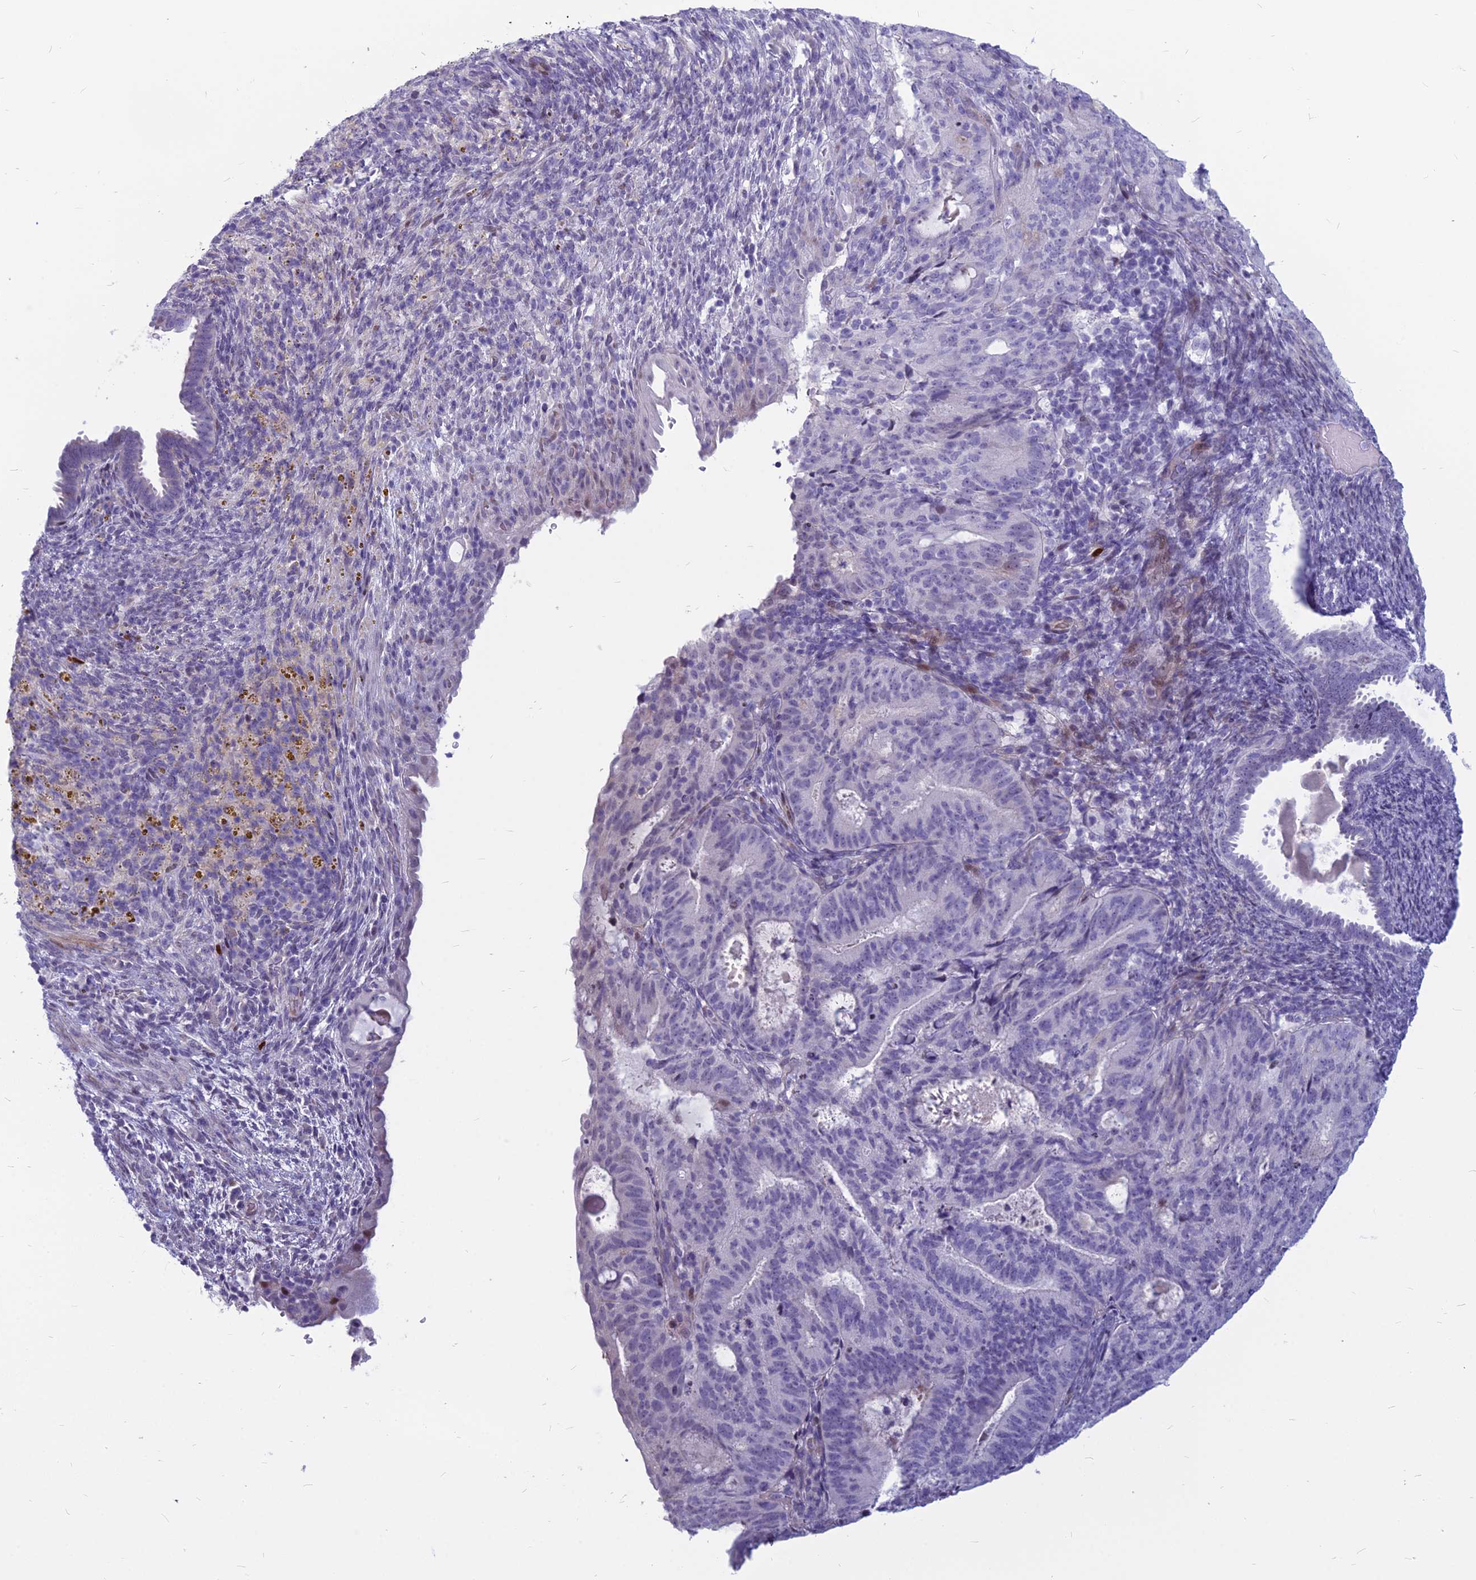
{"staining": {"intensity": "negative", "quantity": "none", "location": "none"}, "tissue": "endometrial cancer", "cell_type": "Tumor cells", "image_type": "cancer", "snomed": [{"axis": "morphology", "description": "Adenocarcinoma, NOS"}, {"axis": "topography", "description": "Endometrium"}], "caption": "Endometrial cancer (adenocarcinoma) was stained to show a protein in brown. There is no significant expression in tumor cells. (Brightfield microscopy of DAB (3,3'-diaminobenzidine) immunohistochemistry at high magnification).", "gene": "MYBPC2", "patient": {"sex": "female", "age": 70}}